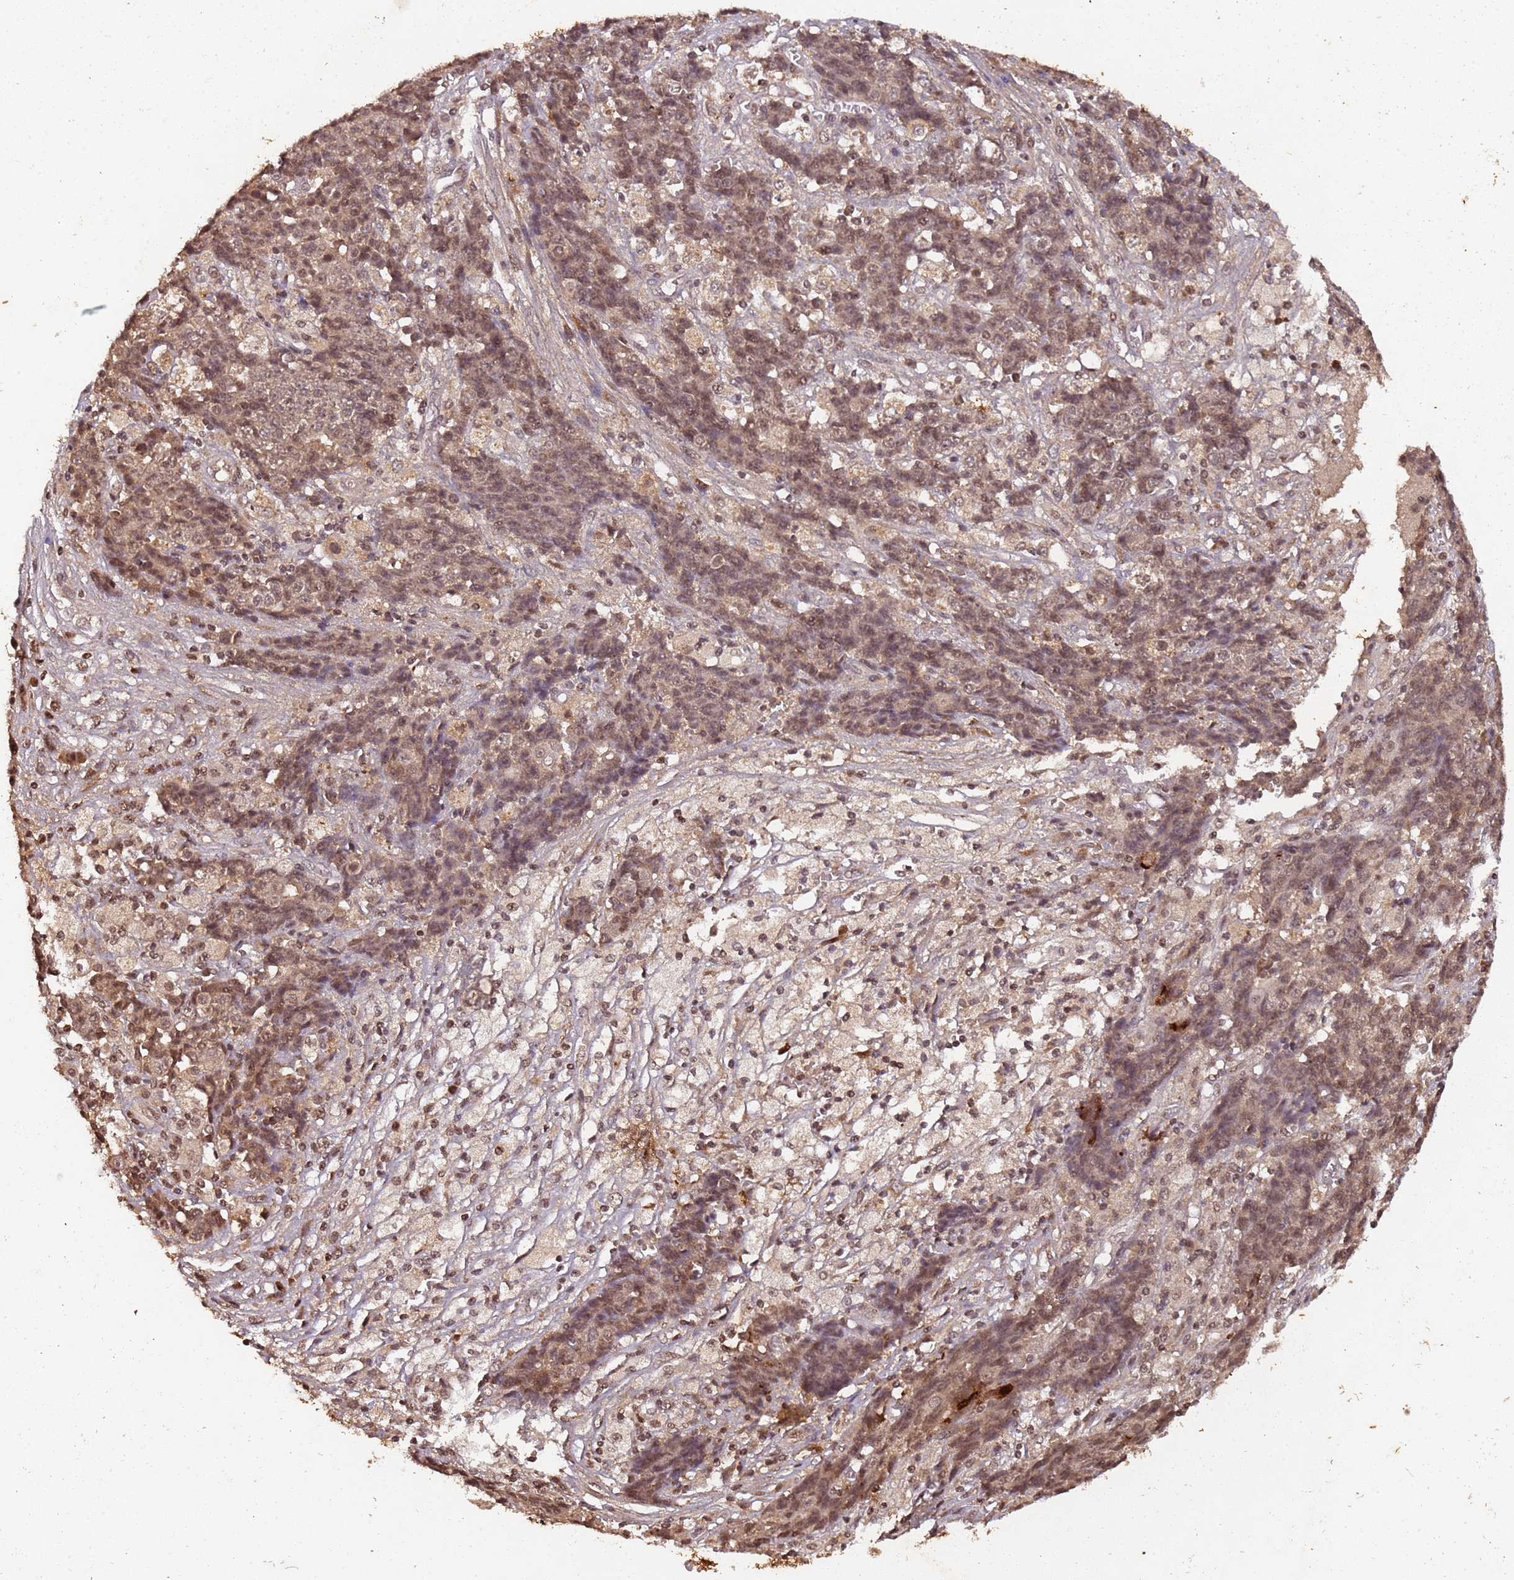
{"staining": {"intensity": "moderate", "quantity": ">75%", "location": "nuclear"}, "tissue": "ovarian cancer", "cell_type": "Tumor cells", "image_type": "cancer", "snomed": [{"axis": "morphology", "description": "Carcinoma, endometroid"}, {"axis": "topography", "description": "Ovary"}], "caption": "Immunohistochemistry (IHC) image of neoplastic tissue: ovarian cancer (endometroid carcinoma) stained using IHC exhibits medium levels of moderate protein expression localized specifically in the nuclear of tumor cells, appearing as a nuclear brown color.", "gene": "COL1A2", "patient": {"sex": "female", "age": 42}}